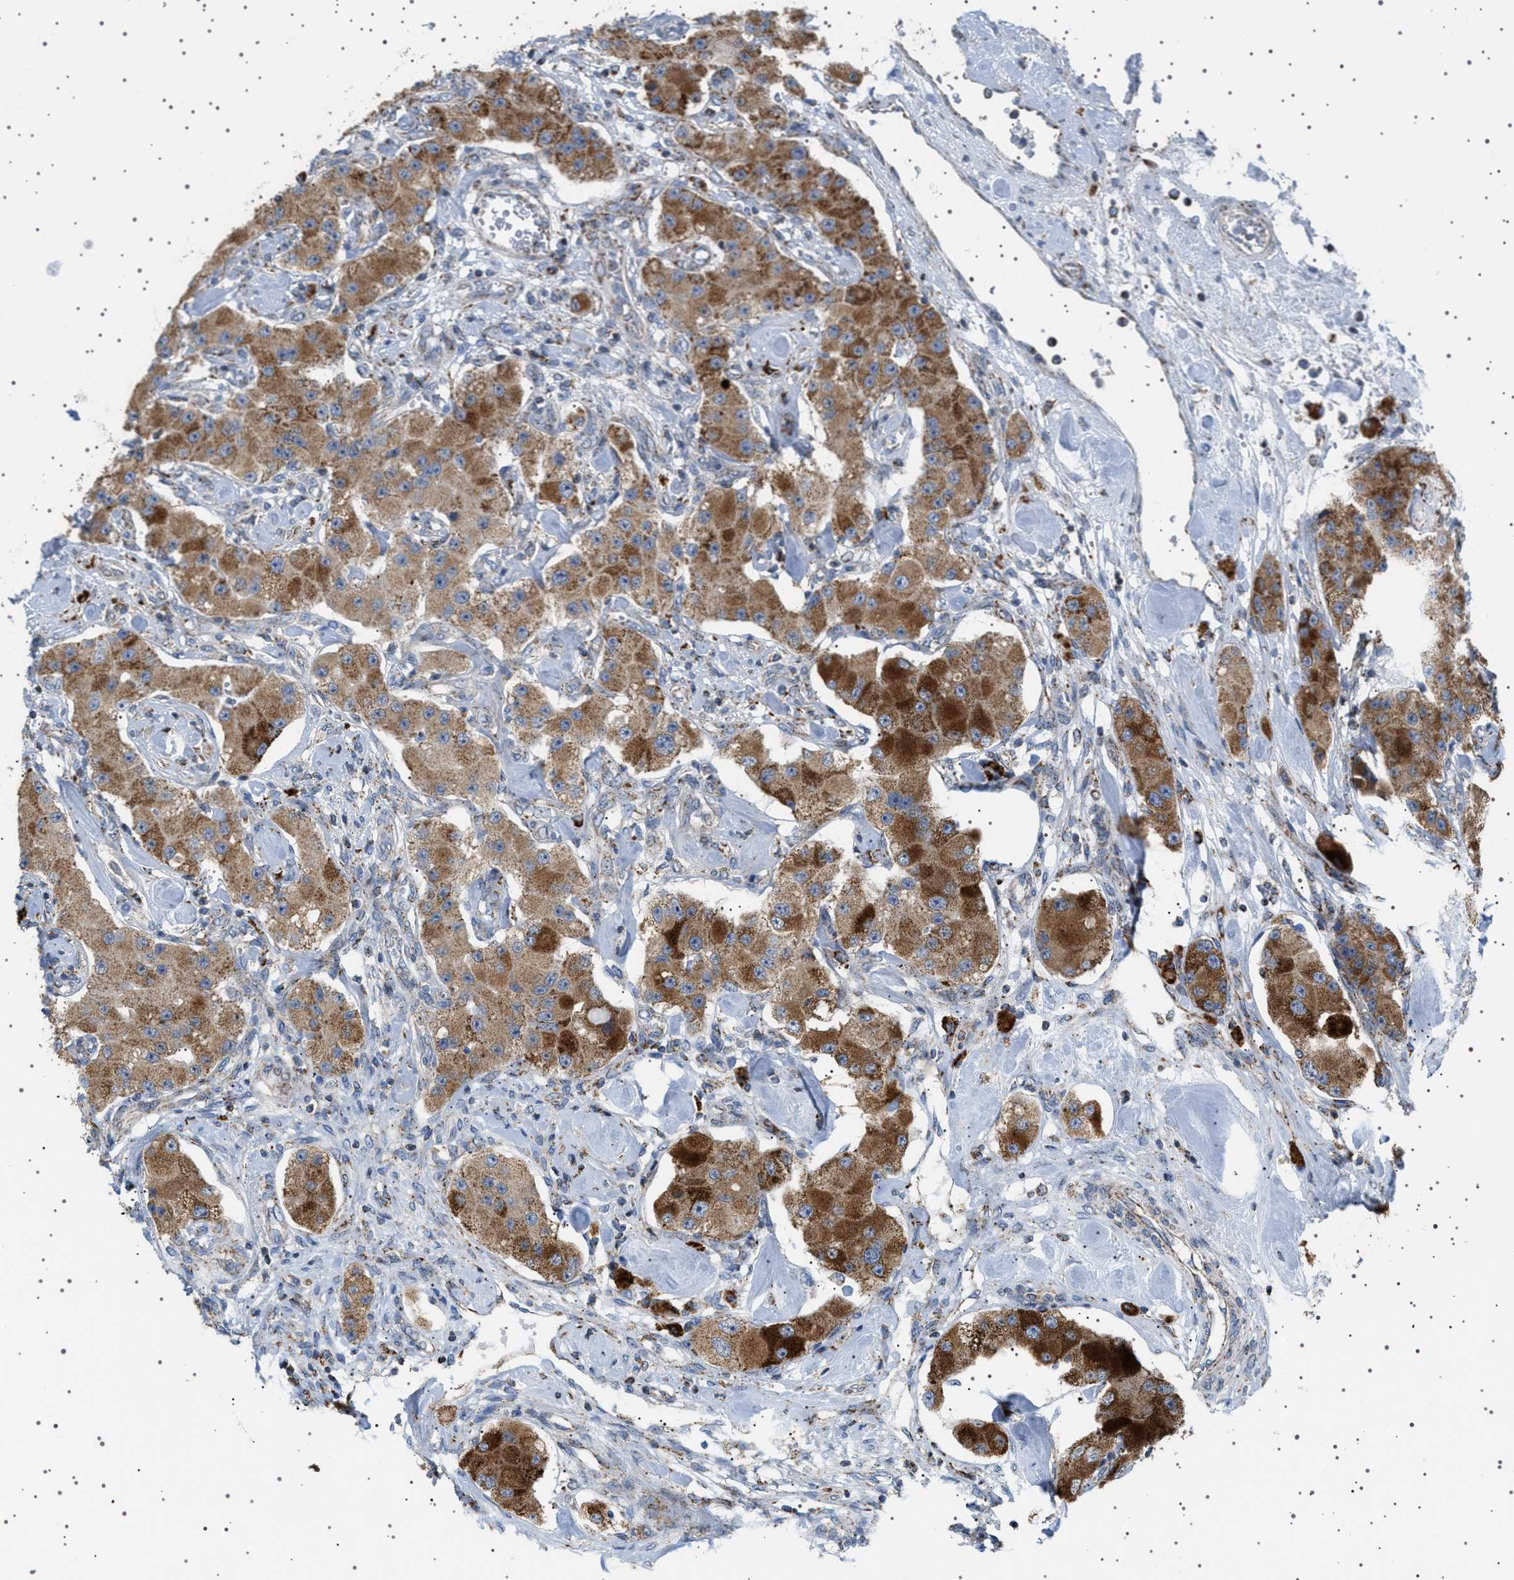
{"staining": {"intensity": "strong", "quantity": ">75%", "location": "cytoplasmic/membranous"}, "tissue": "carcinoid", "cell_type": "Tumor cells", "image_type": "cancer", "snomed": [{"axis": "morphology", "description": "Carcinoid, malignant, NOS"}, {"axis": "topography", "description": "Pancreas"}], "caption": "There is high levels of strong cytoplasmic/membranous positivity in tumor cells of carcinoid, as demonstrated by immunohistochemical staining (brown color).", "gene": "UBXN8", "patient": {"sex": "male", "age": 41}}